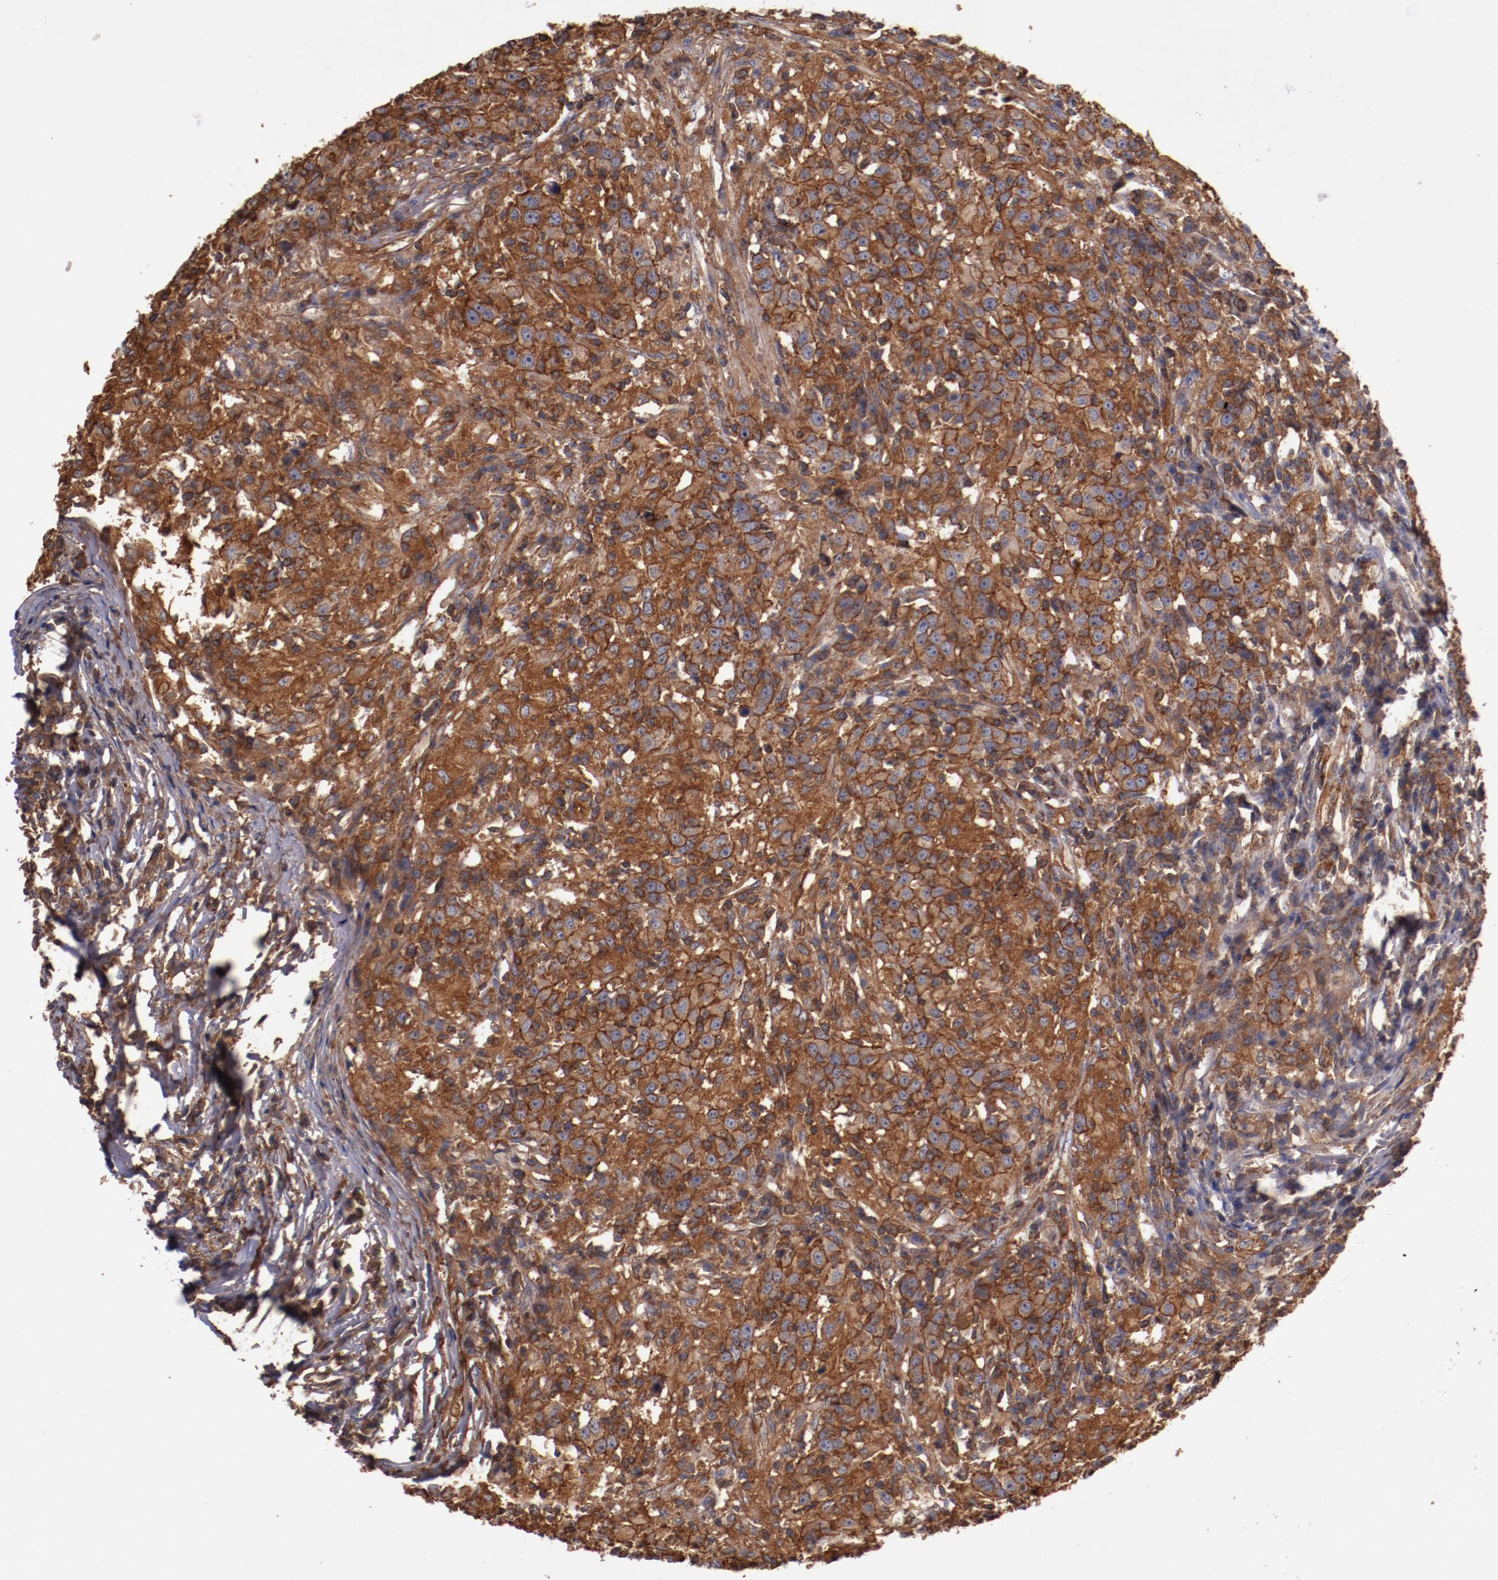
{"staining": {"intensity": "strong", "quantity": ">75%", "location": "cytoplasmic/membranous"}, "tissue": "head and neck cancer", "cell_type": "Tumor cells", "image_type": "cancer", "snomed": [{"axis": "morphology", "description": "Adenocarcinoma, NOS"}, {"axis": "topography", "description": "Salivary gland"}, {"axis": "topography", "description": "Head-Neck"}], "caption": "Protein staining of head and neck cancer tissue demonstrates strong cytoplasmic/membranous positivity in approximately >75% of tumor cells.", "gene": "TMOD3", "patient": {"sex": "female", "age": 65}}